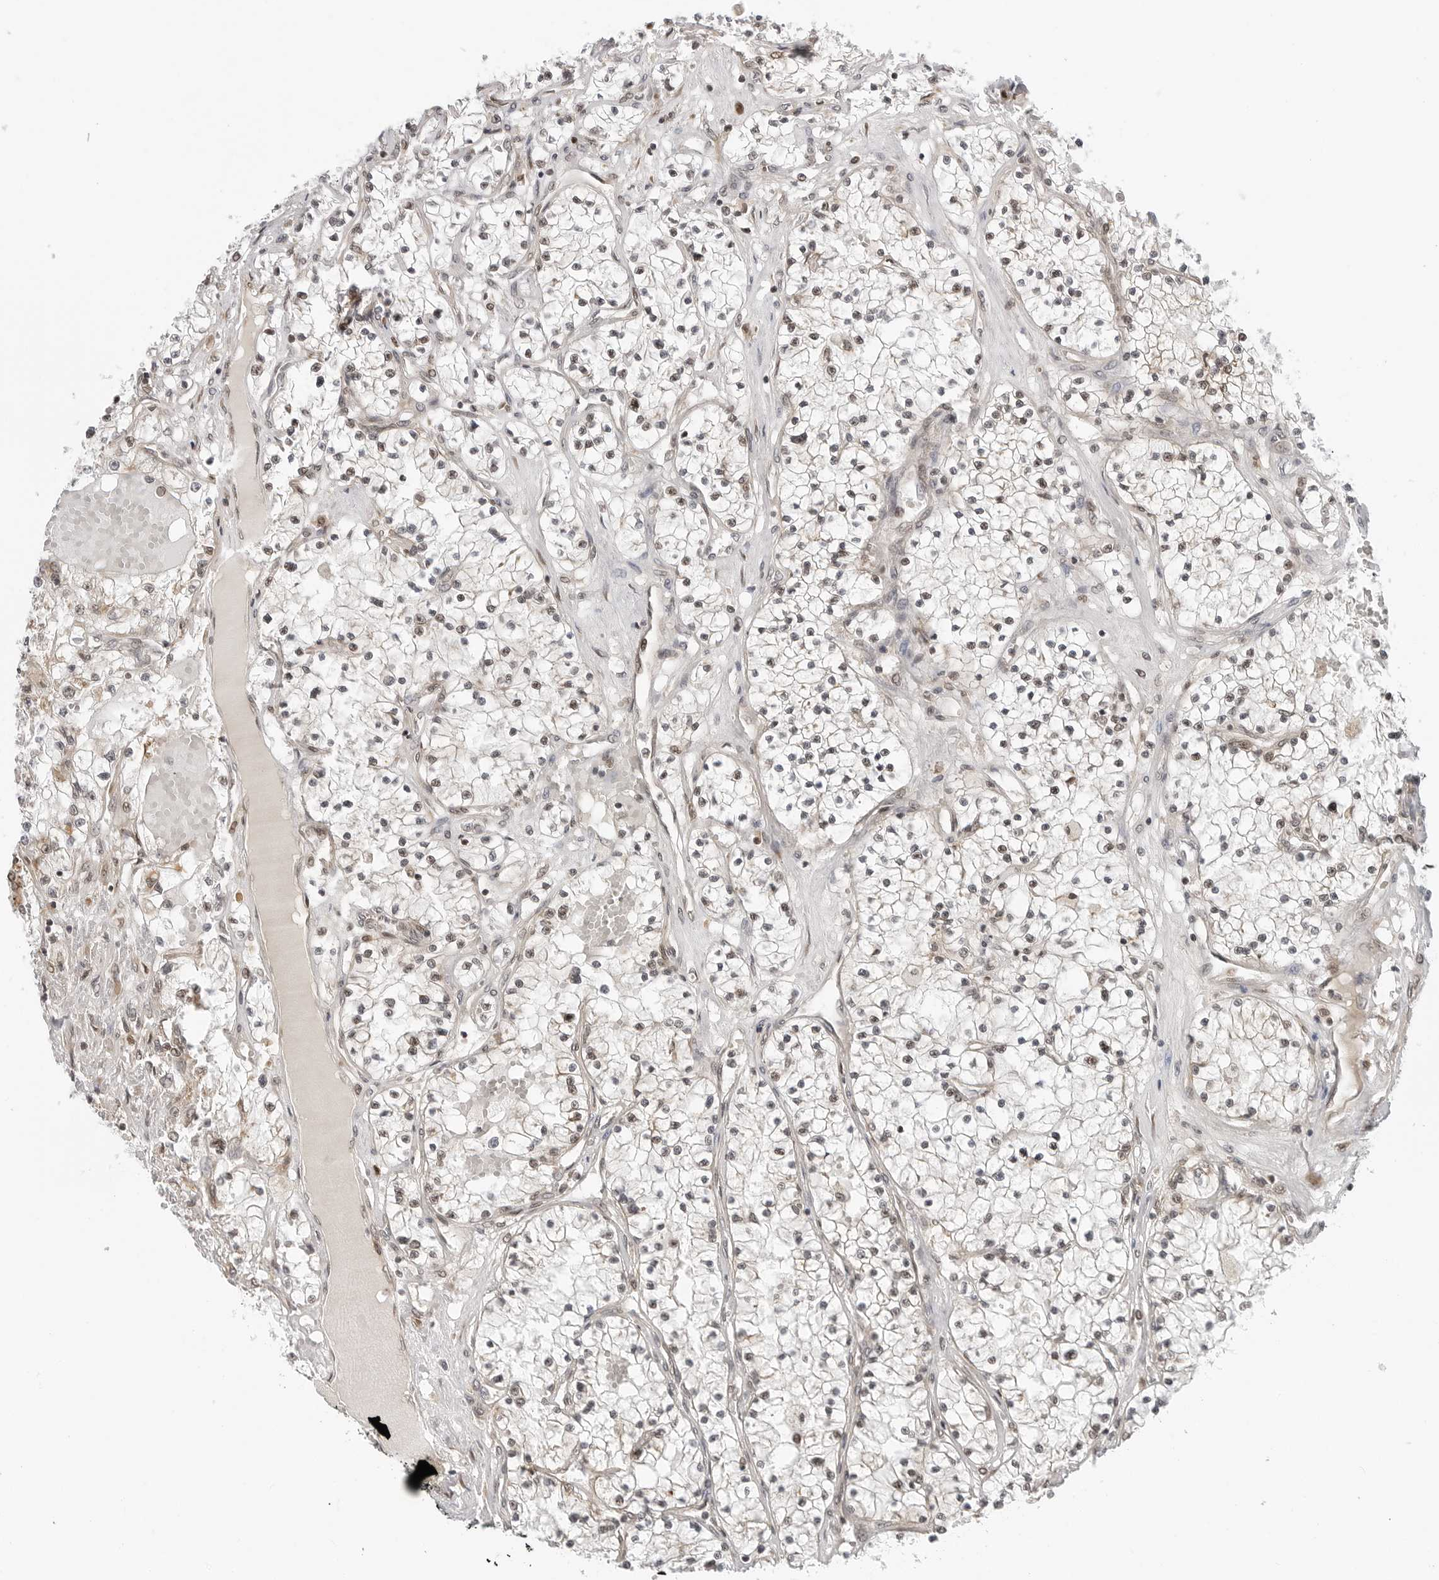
{"staining": {"intensity": "weak", "quantity": "25%-75%", "location": "nuclear"}, "tissue": "renal cancer", "cell_type": "Tumor cells", "image_type": "cancer", "snomed": [{"axis": "morphology", "description": "Normal tissue, NOS"}, {"axis": "morphology", "description": "Adenocarcinoma, NOS"}, {"axis": "topography", "description": "Kidney"}], "caption": "Renal cancer stained with a protein marker displays weak staining in tumor cells.", "gene": "TIPRL", "patient": {"sex": "male", "age": 68}}